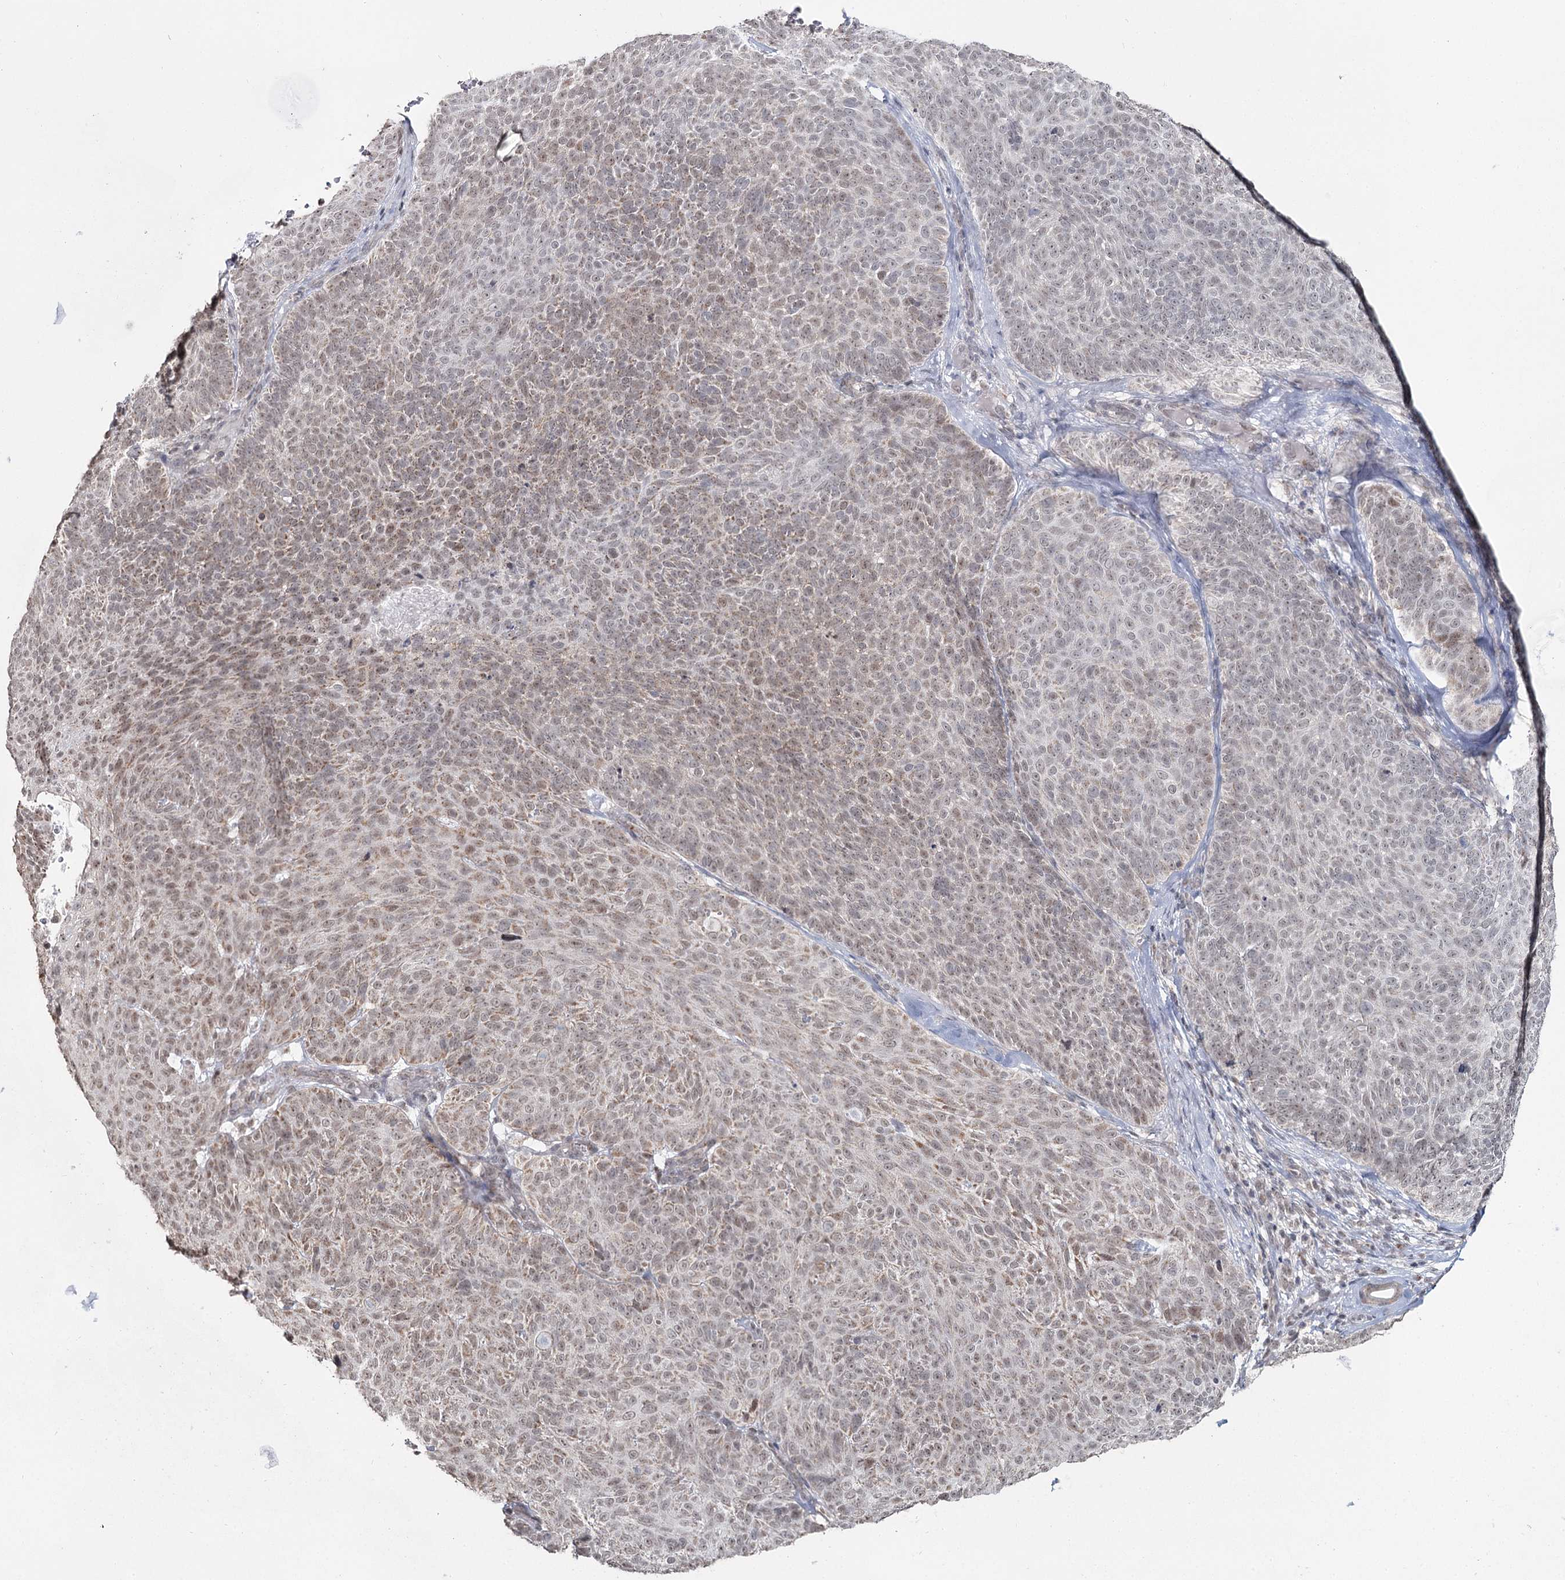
{"staining": {"intensity": "weak", "quantity": "25%-75%", "location": "cytoplasmic/membranous,nuclear"}, "tissue": "skin cancer", "cell_type": "Tumor cells", "image_type": "cancer", "snomed": [{"axis": "morphology", "description": "Basal cell carcinoma"}, {"axis": "topography", "description": "Skin"}], "caption": "The image displays immunohistochemical staining of skin cancer (basal cell carcinoma). There is weak cytoplasmic/membranous and nuclear positivity is identified in about 25%-75% of tumor cells.", "gene": "PDHX", "patient": {"sex": "male", "age": 85}}